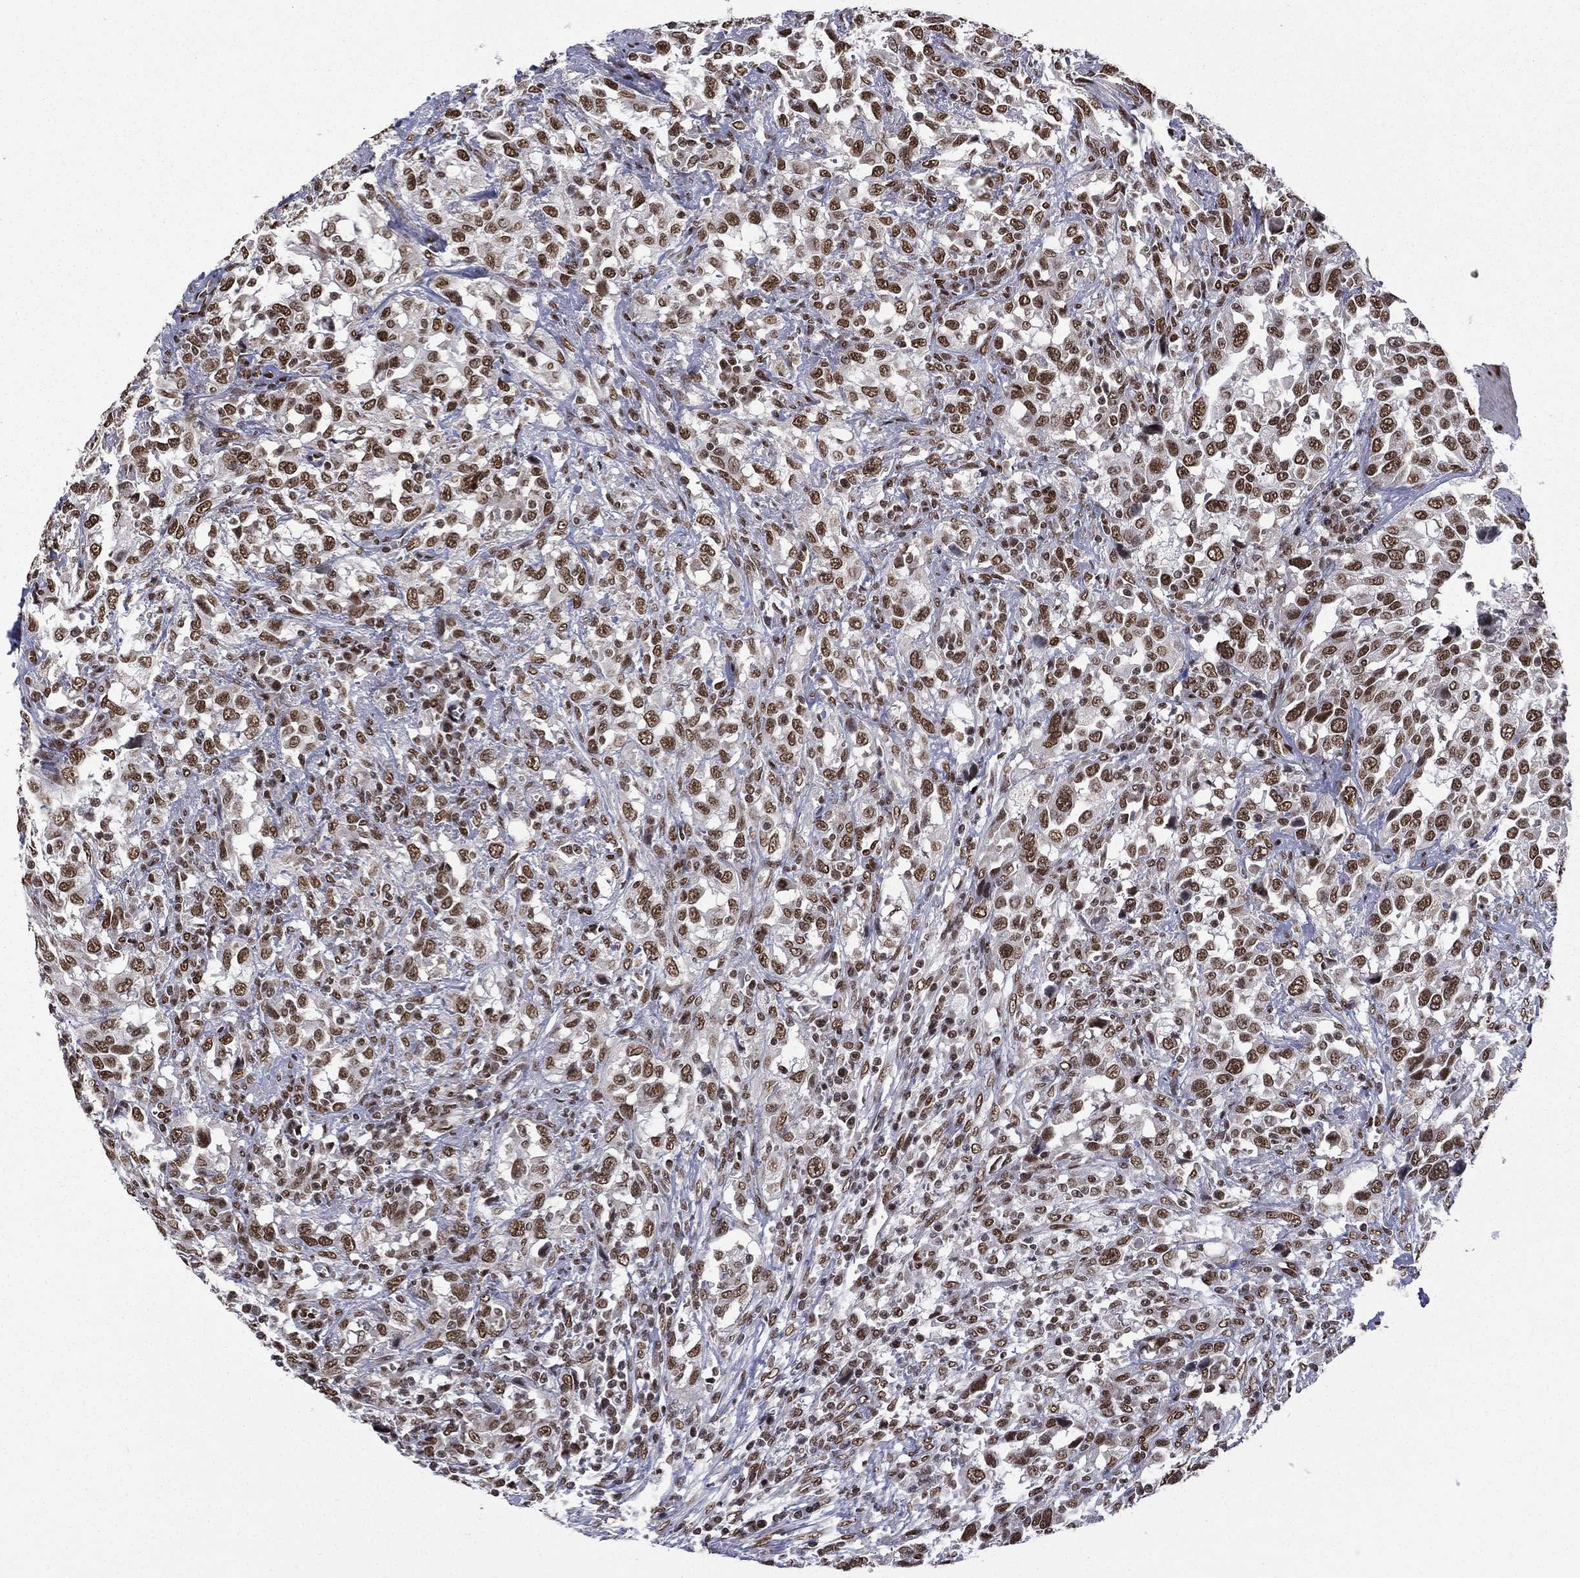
{"staining": {"intensity": "strong", "quantity": ">75%", "location": "nuclear"}, "tissue": "urothelial cancer", "cell_type": "Tumor cells", "image_type": "cancer", "snomed": [{"axis": "morphology", "description": "Urothelial carcinoma, NOS"}, {"axis": "morphology", "description": "Urothelial carcinoma, High grade"}, {"axis": "topography", "description": "Urinary bladder"}], "caption": "High-magnification brightfield microscopy of urothelial cancer stained with DAB (brown) and counterstained with hematoxylin (blue). tumor cells exhibit strong nuclear staining is present in about>75% of cells.", "gene": "C5orf24", "patient": {"sex": "female", "age": 64}}